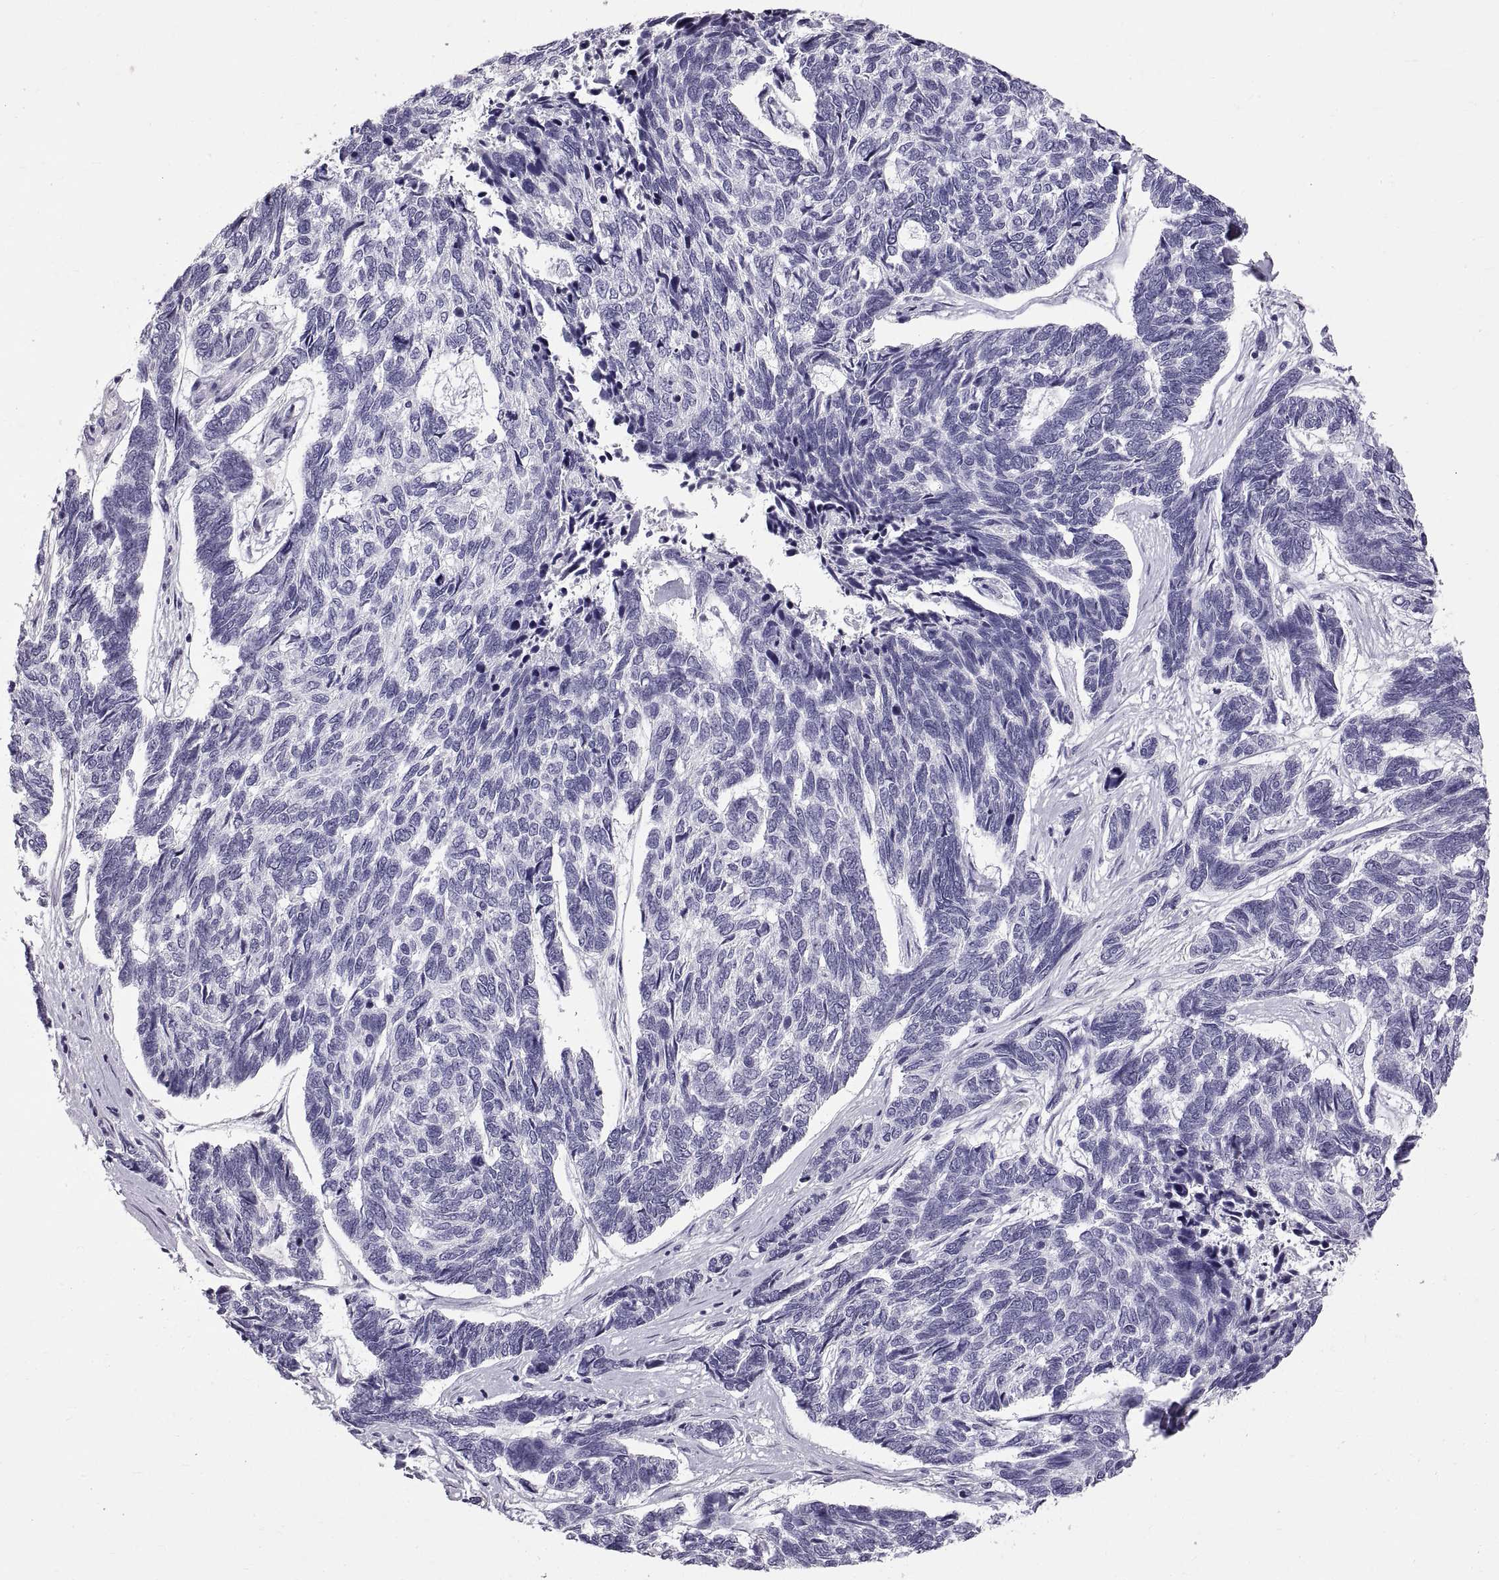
{"staining": {"intensity": "negative", "quantity": "none", "location": "none"}, "tissue": "skin cancer", "cell_type": "Tumor cells", "image_type": "cancer", "snomed": [{"axis": "morphology", "description": "Basal cell carcinoma"}, {"axis": "topography", "description": "Skin"}], "caption": "Skin basal cell carcinoma was stained to show a protein in brown. There is no significant staining in tumor cells. (DAB (3,3'-diaminobenzidine) immunohistochemistry (IHC) with hematoxylin counter stain).", "gene": "WFDC8", "patient": {"sex": "female", "age": 65}}